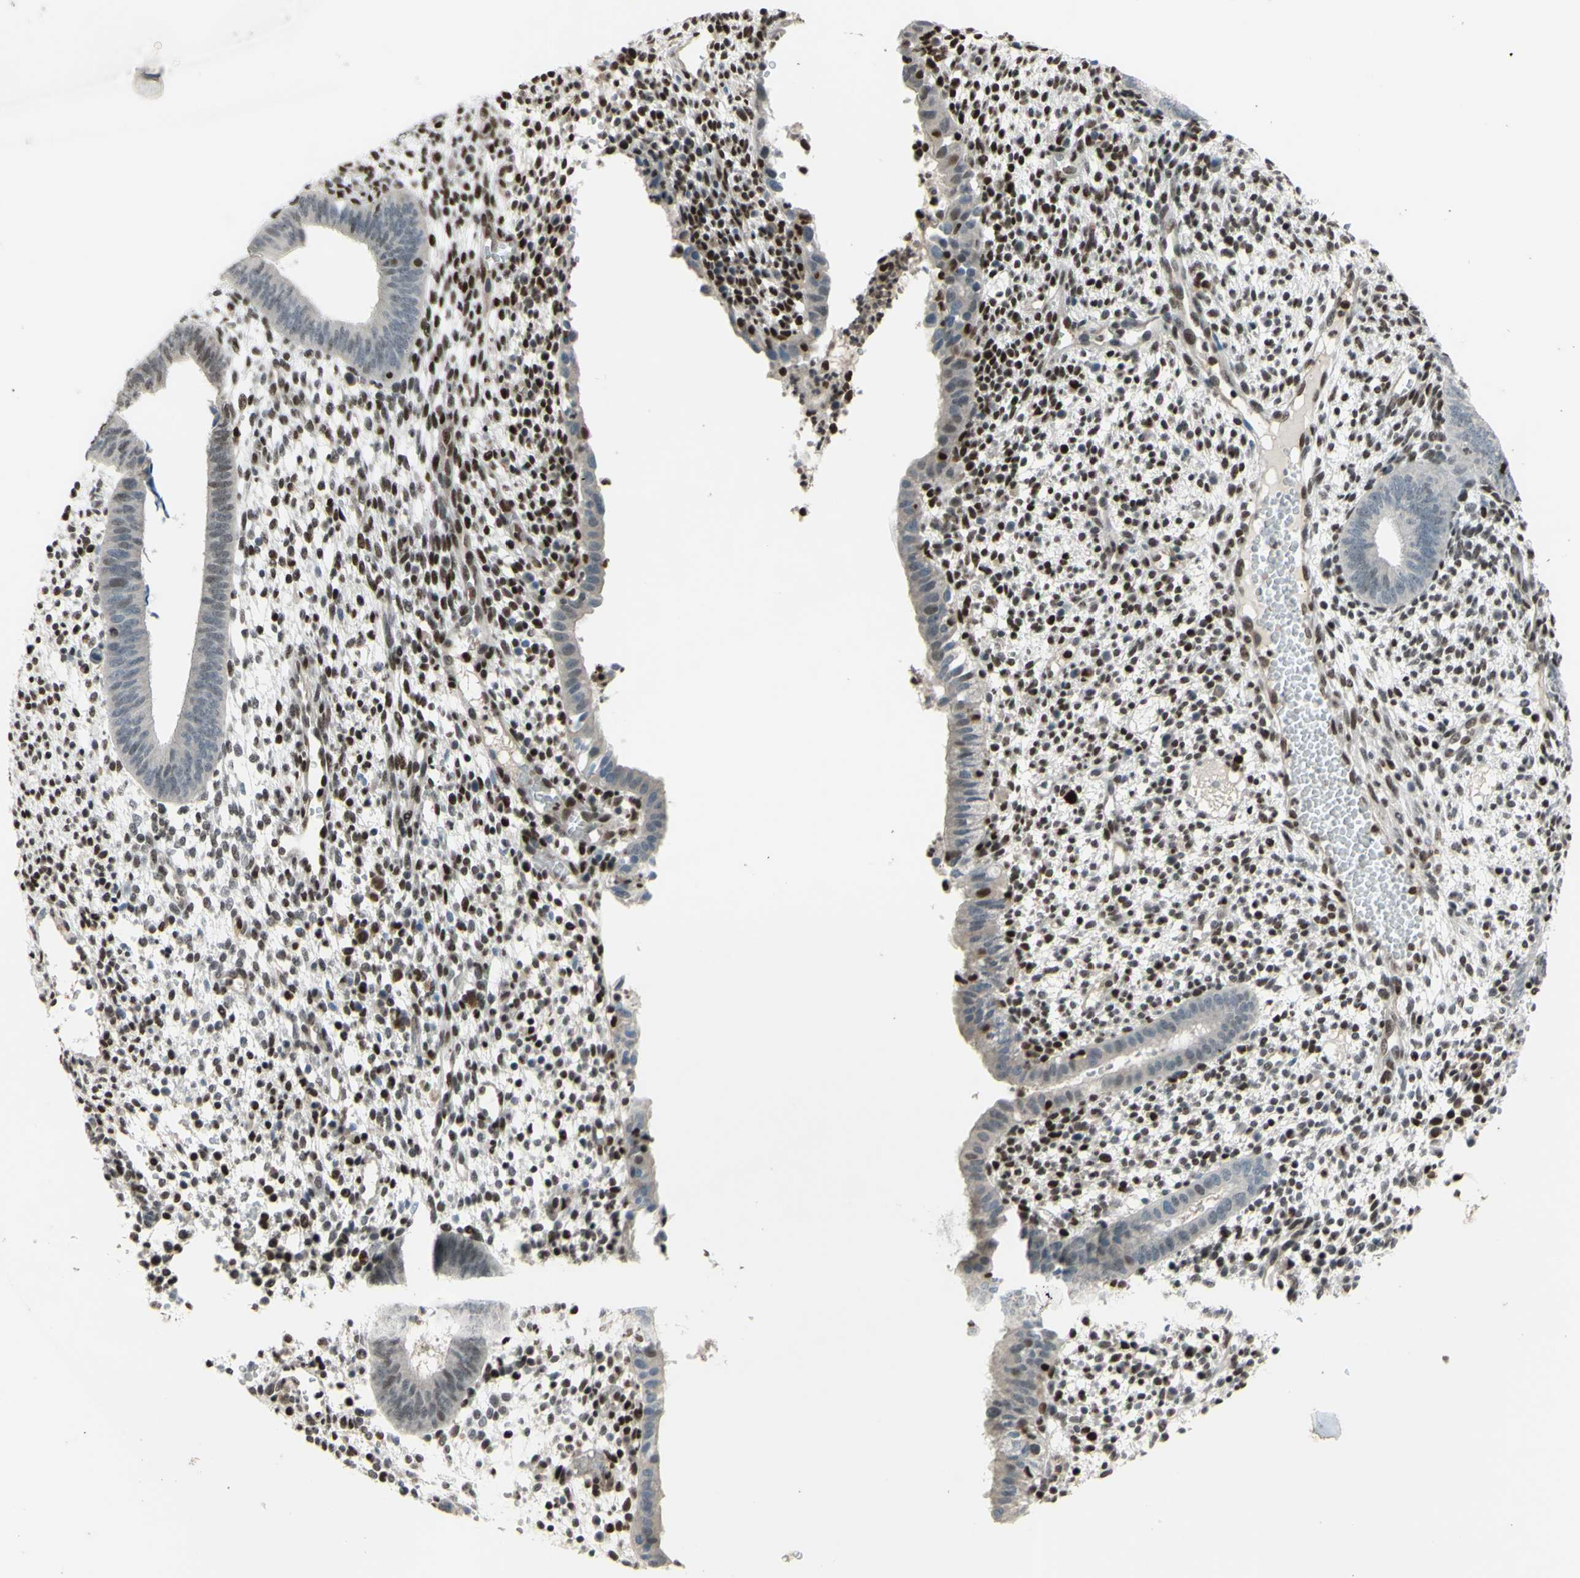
{"staining": {"intensity": "strong", "quantity": ">75%", "location": "nuclear"}, "tissue": "endometrium", "cell_type": "Cells in endometrial stroma", "image_type": "normal", "snomed": [{"axis": "morphology", "description": "Normal tissue, NOS"}, {"axis": "topography", "description": "Endometrium"}], "caption": "Brown immunohistochemical staining in normal human endometrium displays strong nuclear positivity in approximately >75% of cells in endometrial stroma.", "gene": "FKBP5", "patient": {"sex": "female", "age": 35}}